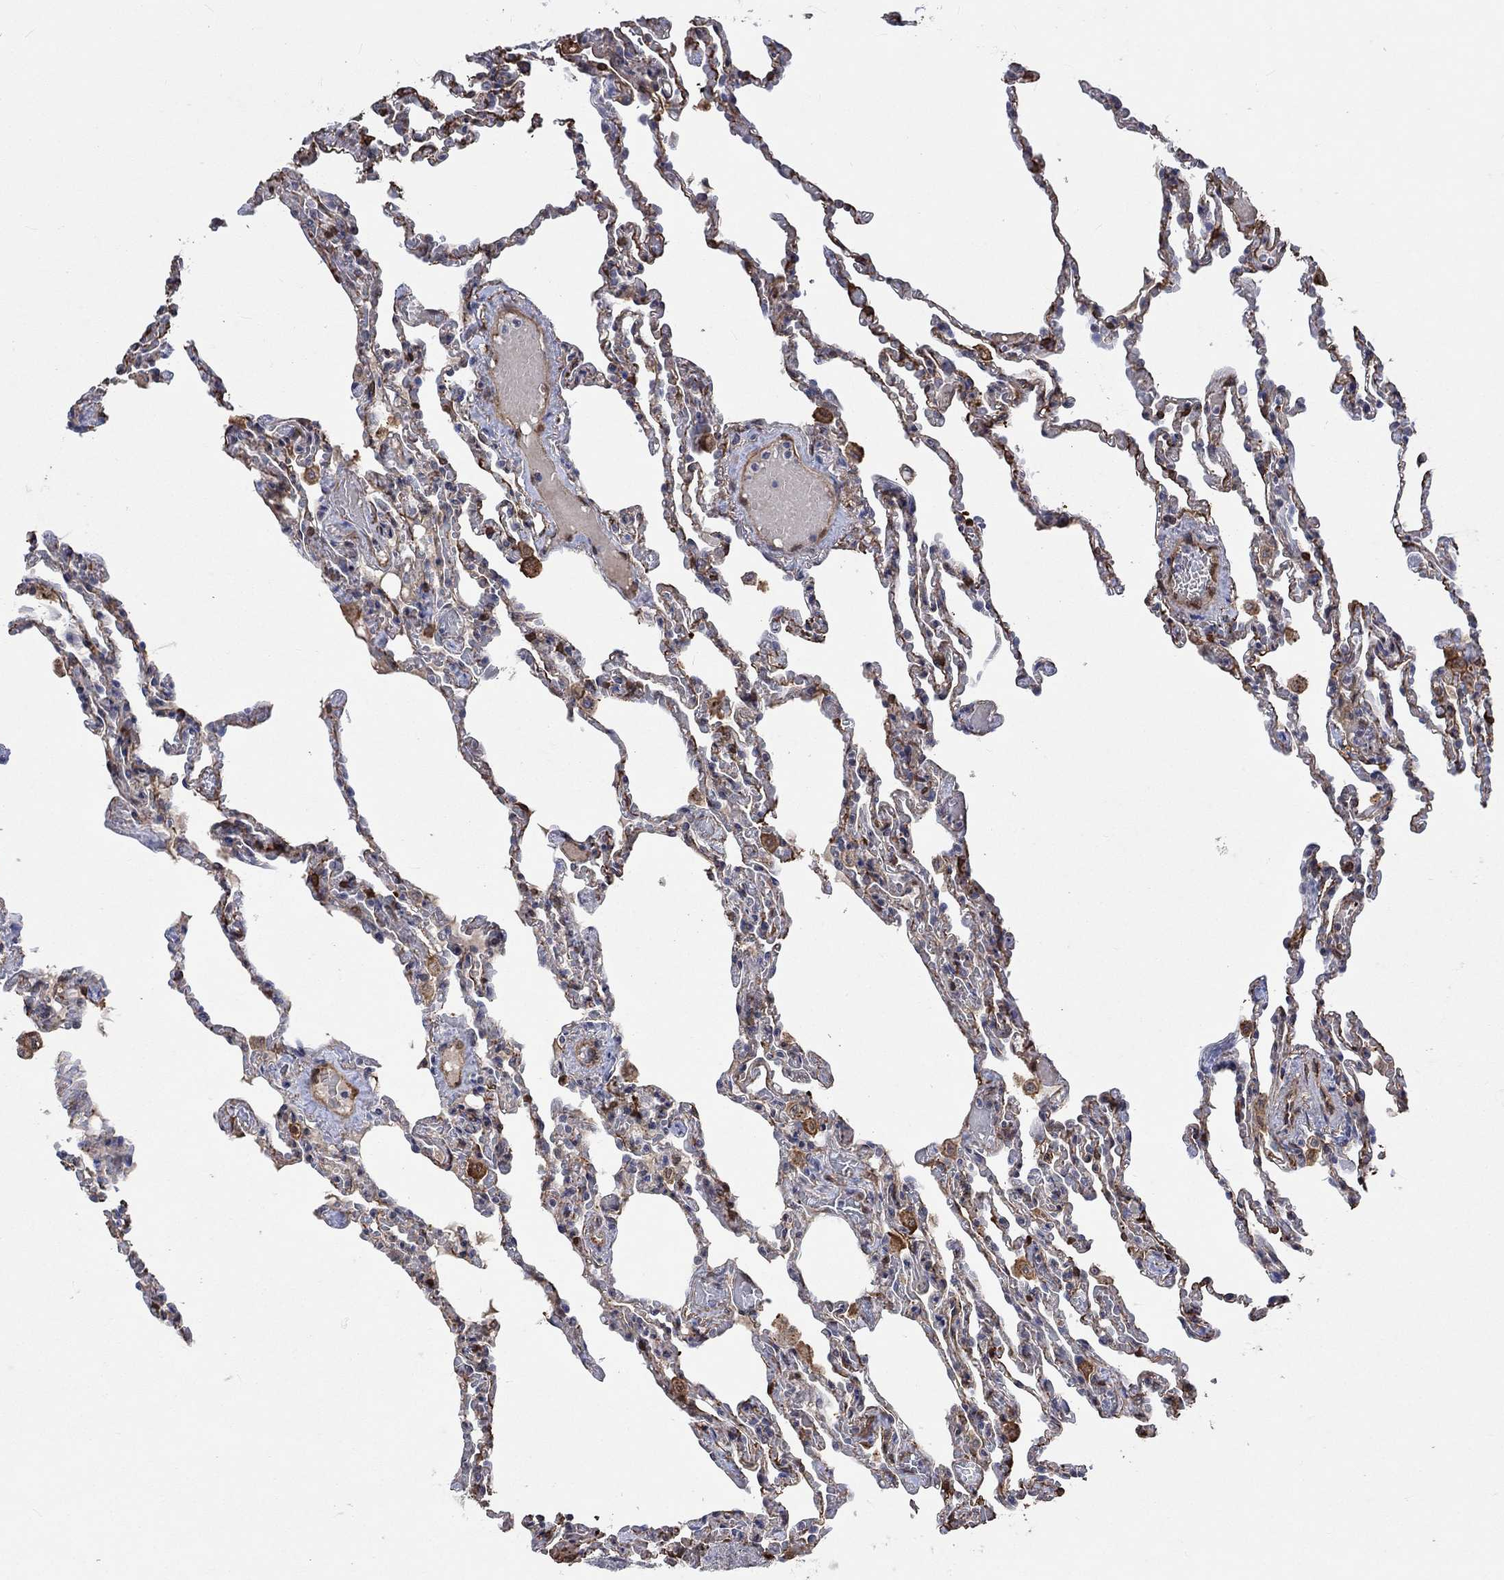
{"staining": {"intensity": "negative", "quantity": "none", "location": "none"}, "tissue": "lung", "cell_type": "Alveolar cells", "image_type": "normal", "snomed": [{"axis": "morphology", "description": "Normal tissue, NOS"}, {"axis": "topography", "description": "Lung"}], "caption": "DAB immunohistochemical staining of benign human lung exhibits no significant positivity in alveolar cells. The staining was performed using DAB (3,3'-diaminobenzidine) to visualize the protein expression in brown, while the nuclei were stained in blue with hematoxylin (Magnification: 20x).", "gene": "TGM2", "patient": {"sex": "female", "age": 43}}